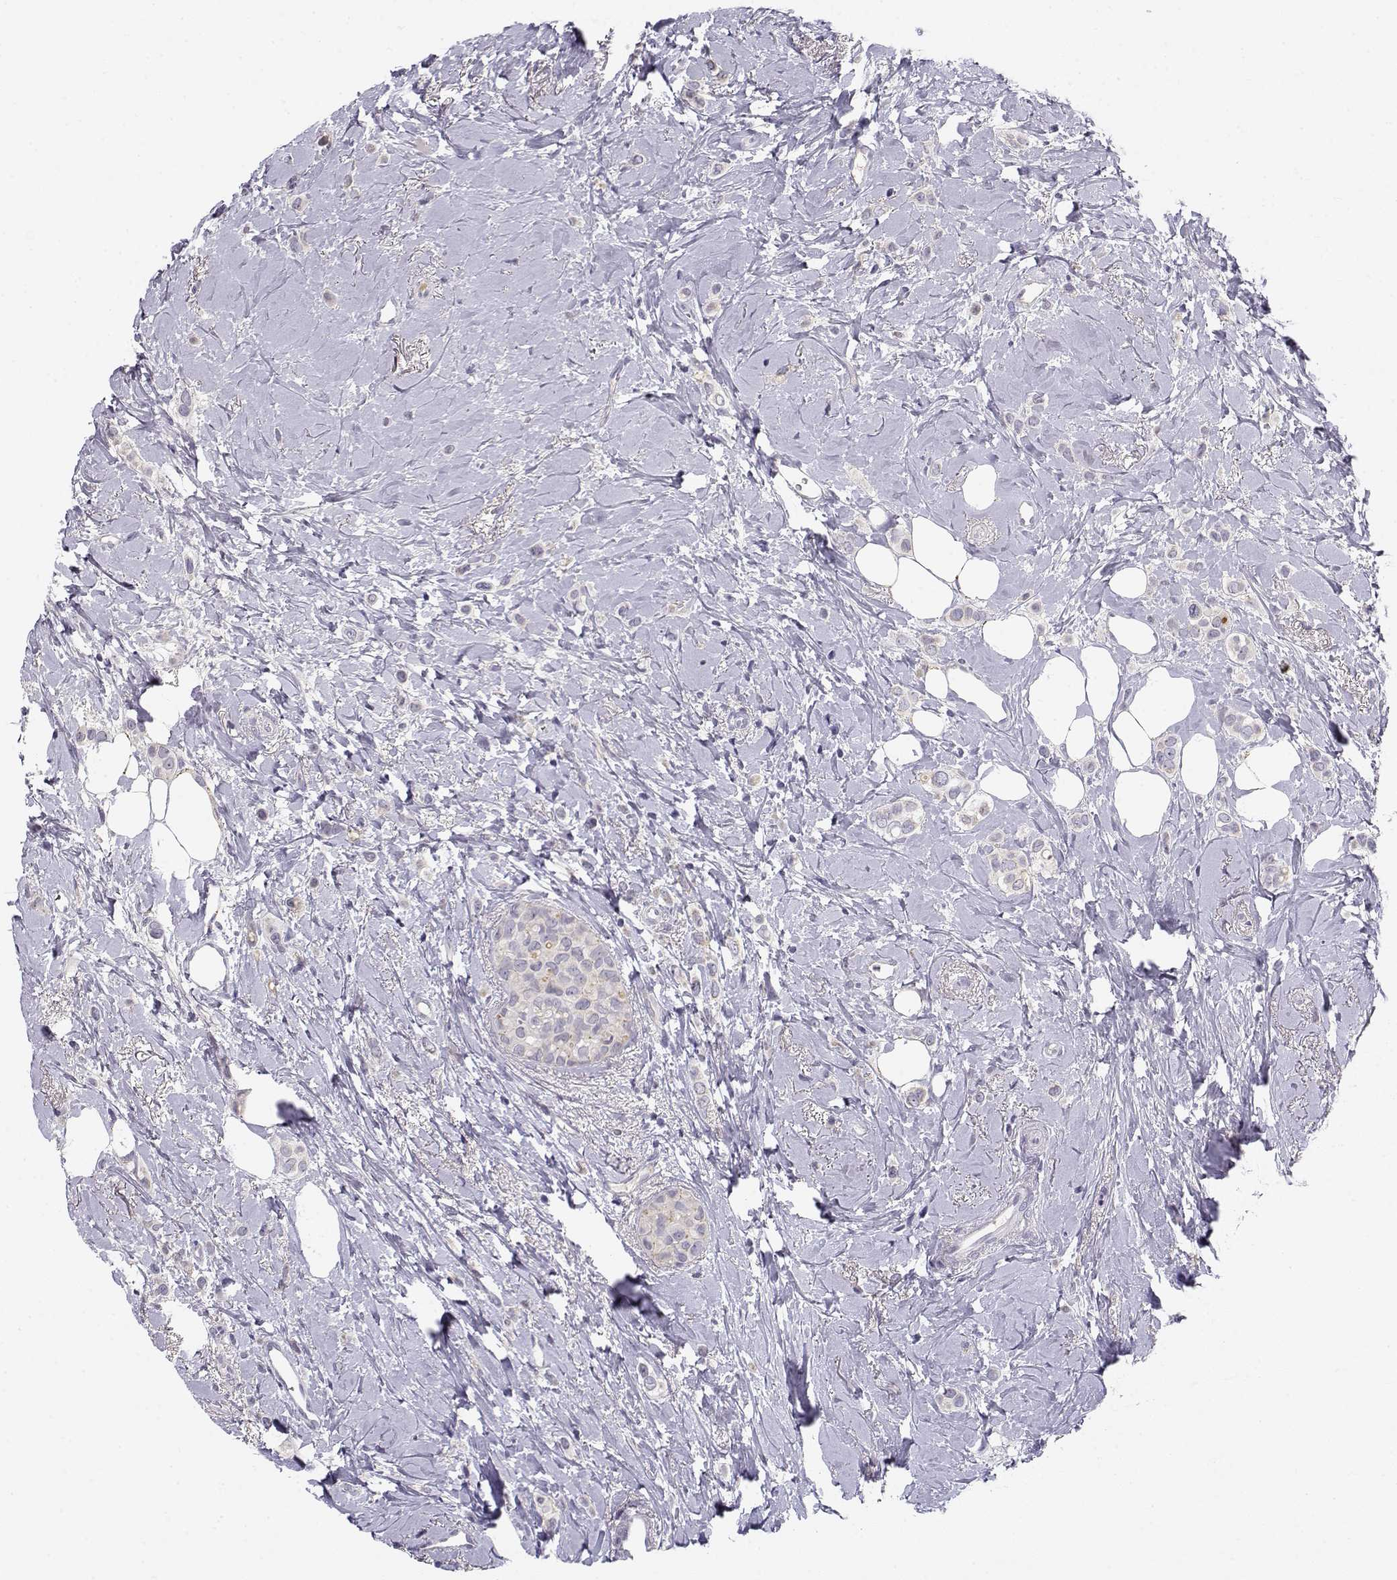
{"staining": {"intensity": "negative", "quantity": "none", "location": "none"}, "tissue": "breast cancer", "cell_type": "Tumor cells", "image_type": "cancer", "snomed": [{"axis": "morphology", "description": "Lobular carcinoma"}, {"axis": "topography", "description": "Breast"}], "caption": "Tumor cells are negative for brown protein staining in lobular carcinoma (breast). (DAB (3,3'-diaminobenzidine) immunohistochemistry with hematoxylin counter stain).", "gene": "DDX25", "patient": {"sex": "female", "age": 66}}